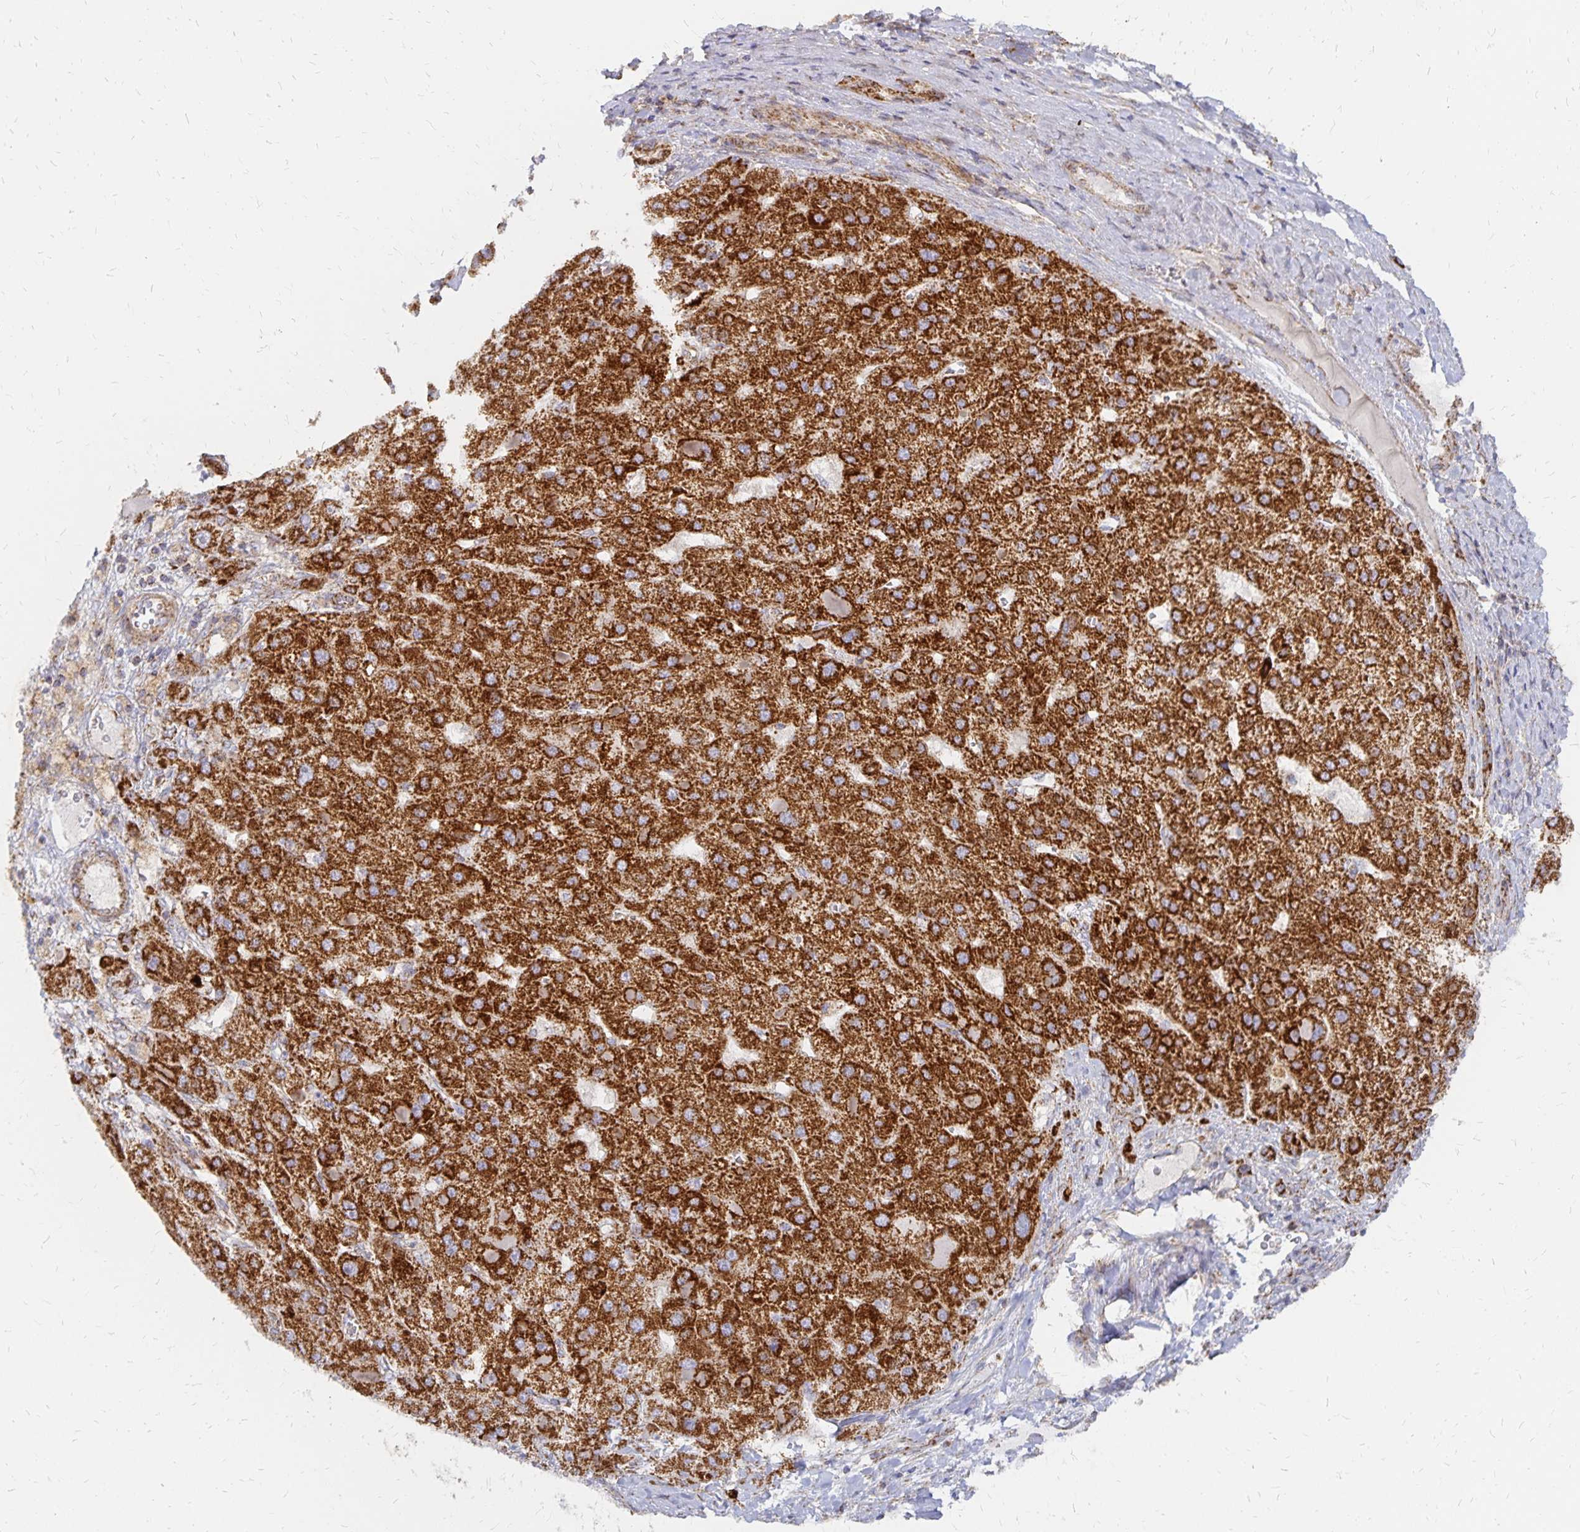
{"staining": {"intensity": "strong", "quantity": ">75%", "location": "cytoplasmic/membranous"}, "tissue": "liver cancer", "cell_type": "Tumor cells", "image_type": "cancer", "snomed": [{"axis": "morphology", "description": "Carcinoma, Hepatocellular, NOS"}, {"axis": "topography", "description": "Liver"}], "caption": "Liver cancer (hepatocellular carcinoma) stained with a brown dye shows strong cytoplasmic/membranous positive positivity in about >75% of tumor cells.", "gene": "STOML2", "patient": {"sex": "female", "age": 73}}